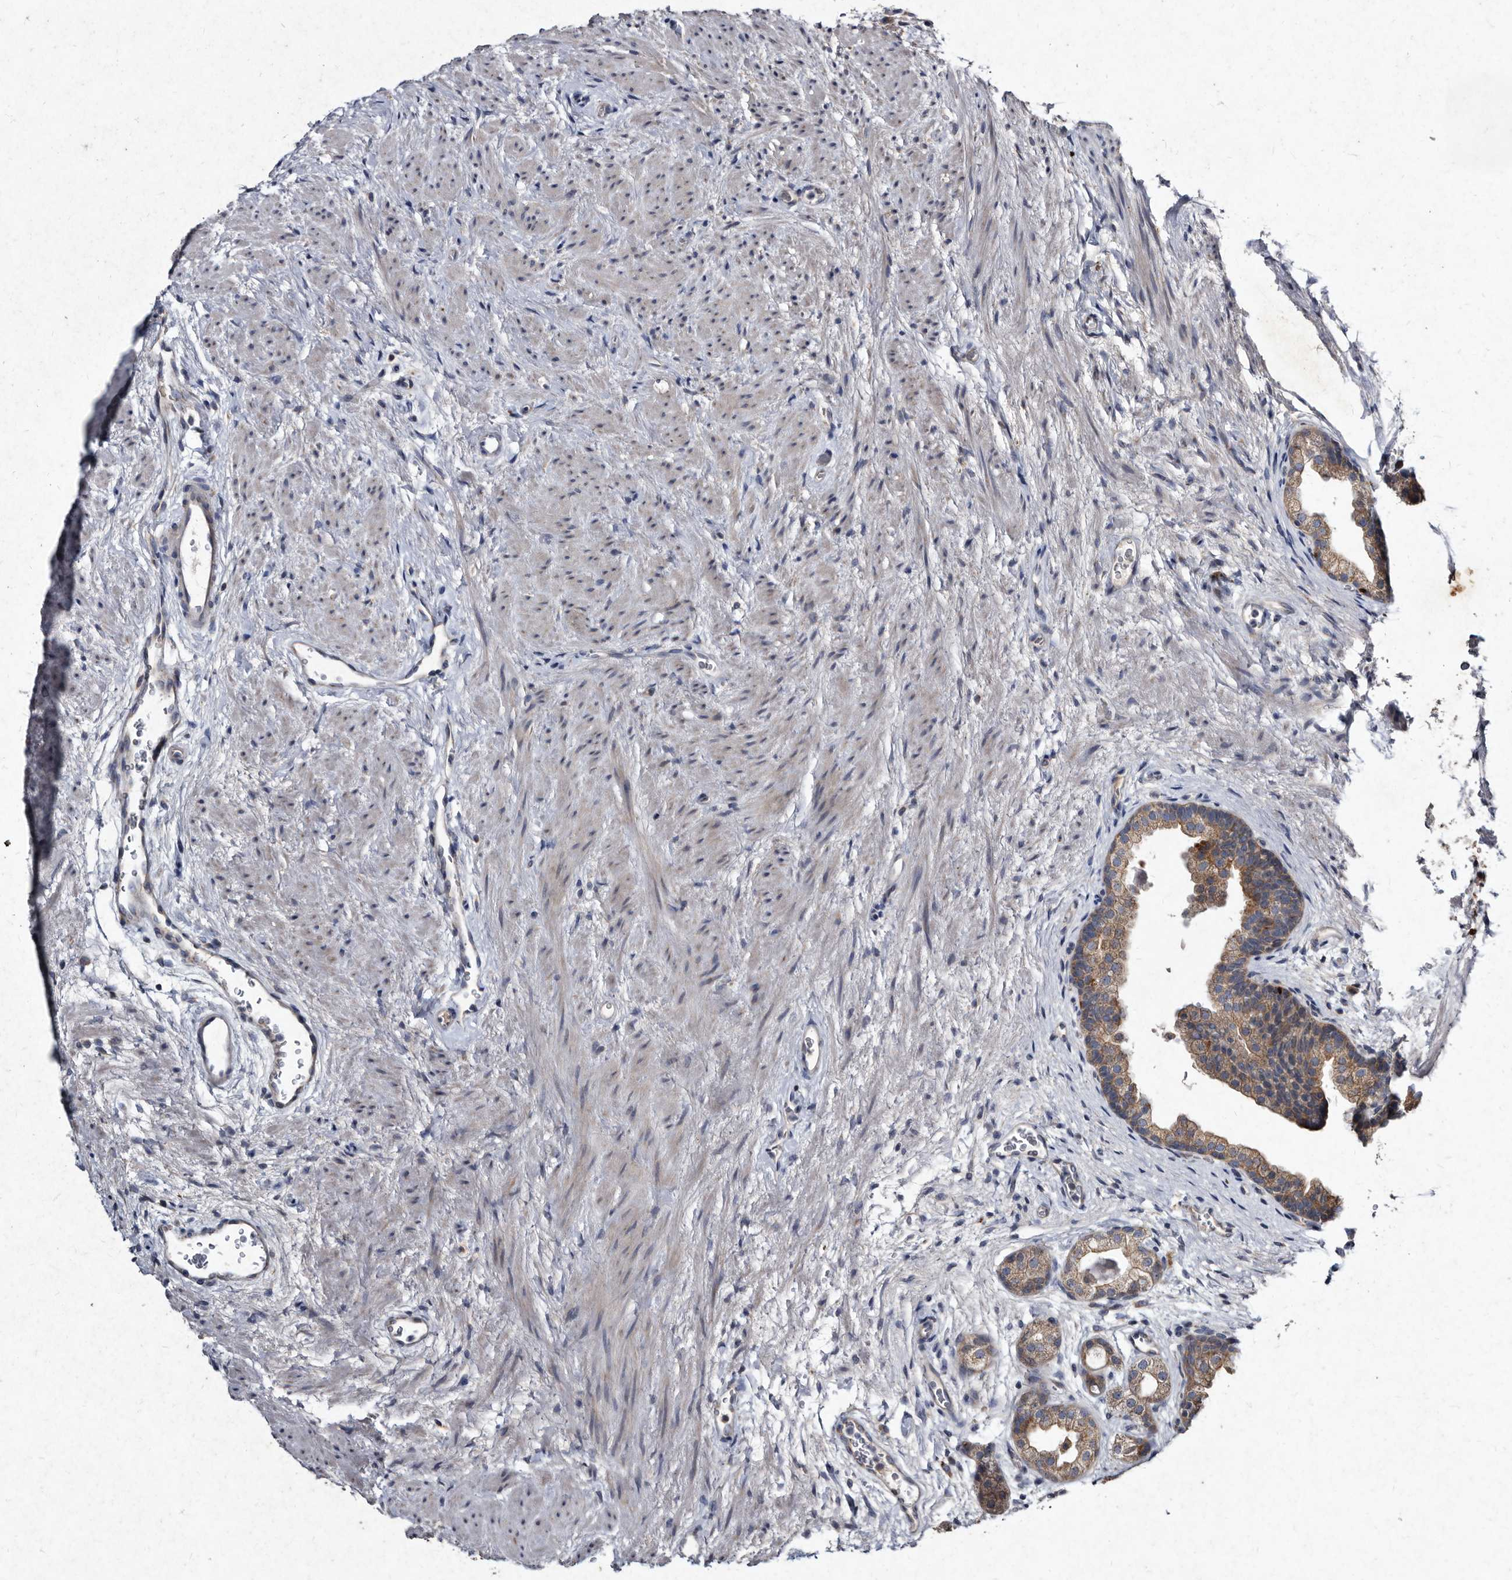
{"staining": {"intensity": "moderate", "quantity": "25%-75%", "location": "cytoplasmic/membranous"}, "tissue": "prostate", "cell_type": "Glandular cells", "image_type": "normal", "snomed": [{"axis": "morphology", "description": "Normal tissue, NOS"}, {"axis": "topography", "description": "Prostate"}], "caption": "Moderate cytoplasmic/membranous expression is present in approximately 25%-75% of glandular cells in normal prostate. The protein of interest is shown in brown color, while the nuclei are stained blue.", "gene": "YPEL1", "patient": {"sex": "male", "age": 48}}